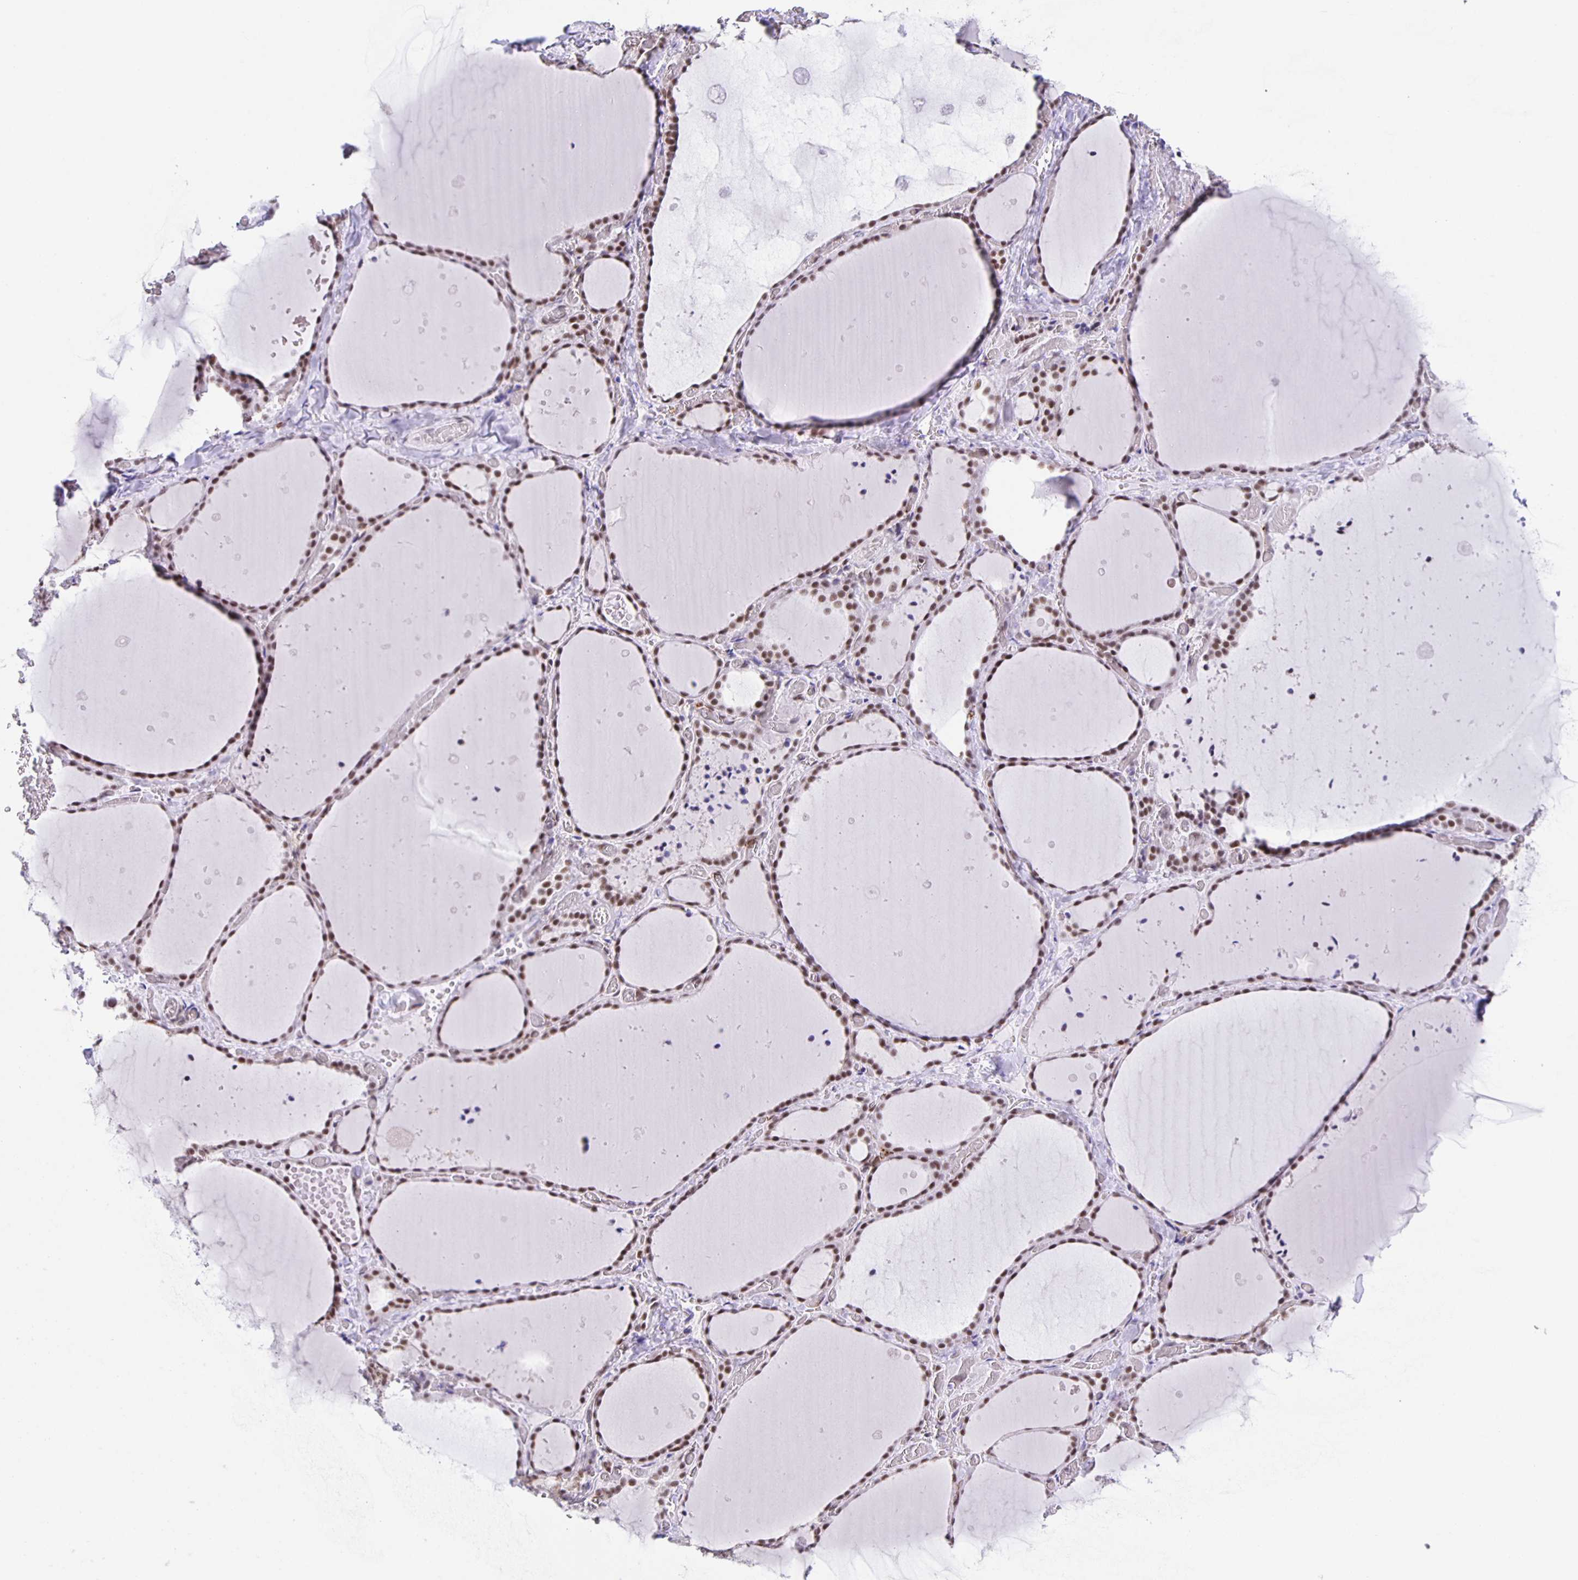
{"staining": {"intensity": "moderate", "quantity": ">75%", "location": "nuclear"}, "tissue": "thyroid gland", "cell_type": "Glandular cells", "image_type": "normal", "snomed": [{"axis": "morphology", "description": "Normal tissue, NOS"}, {"axis": "topography", "description": "Thyroid gland"}], "caption": "Thyroid gland stained for a protein (brown) exhibits moderate nuclear positive positivity in about >75% of glandular cells.", "gene": "ZRANB2", "patient": {"sex": "female", "age": 36}}